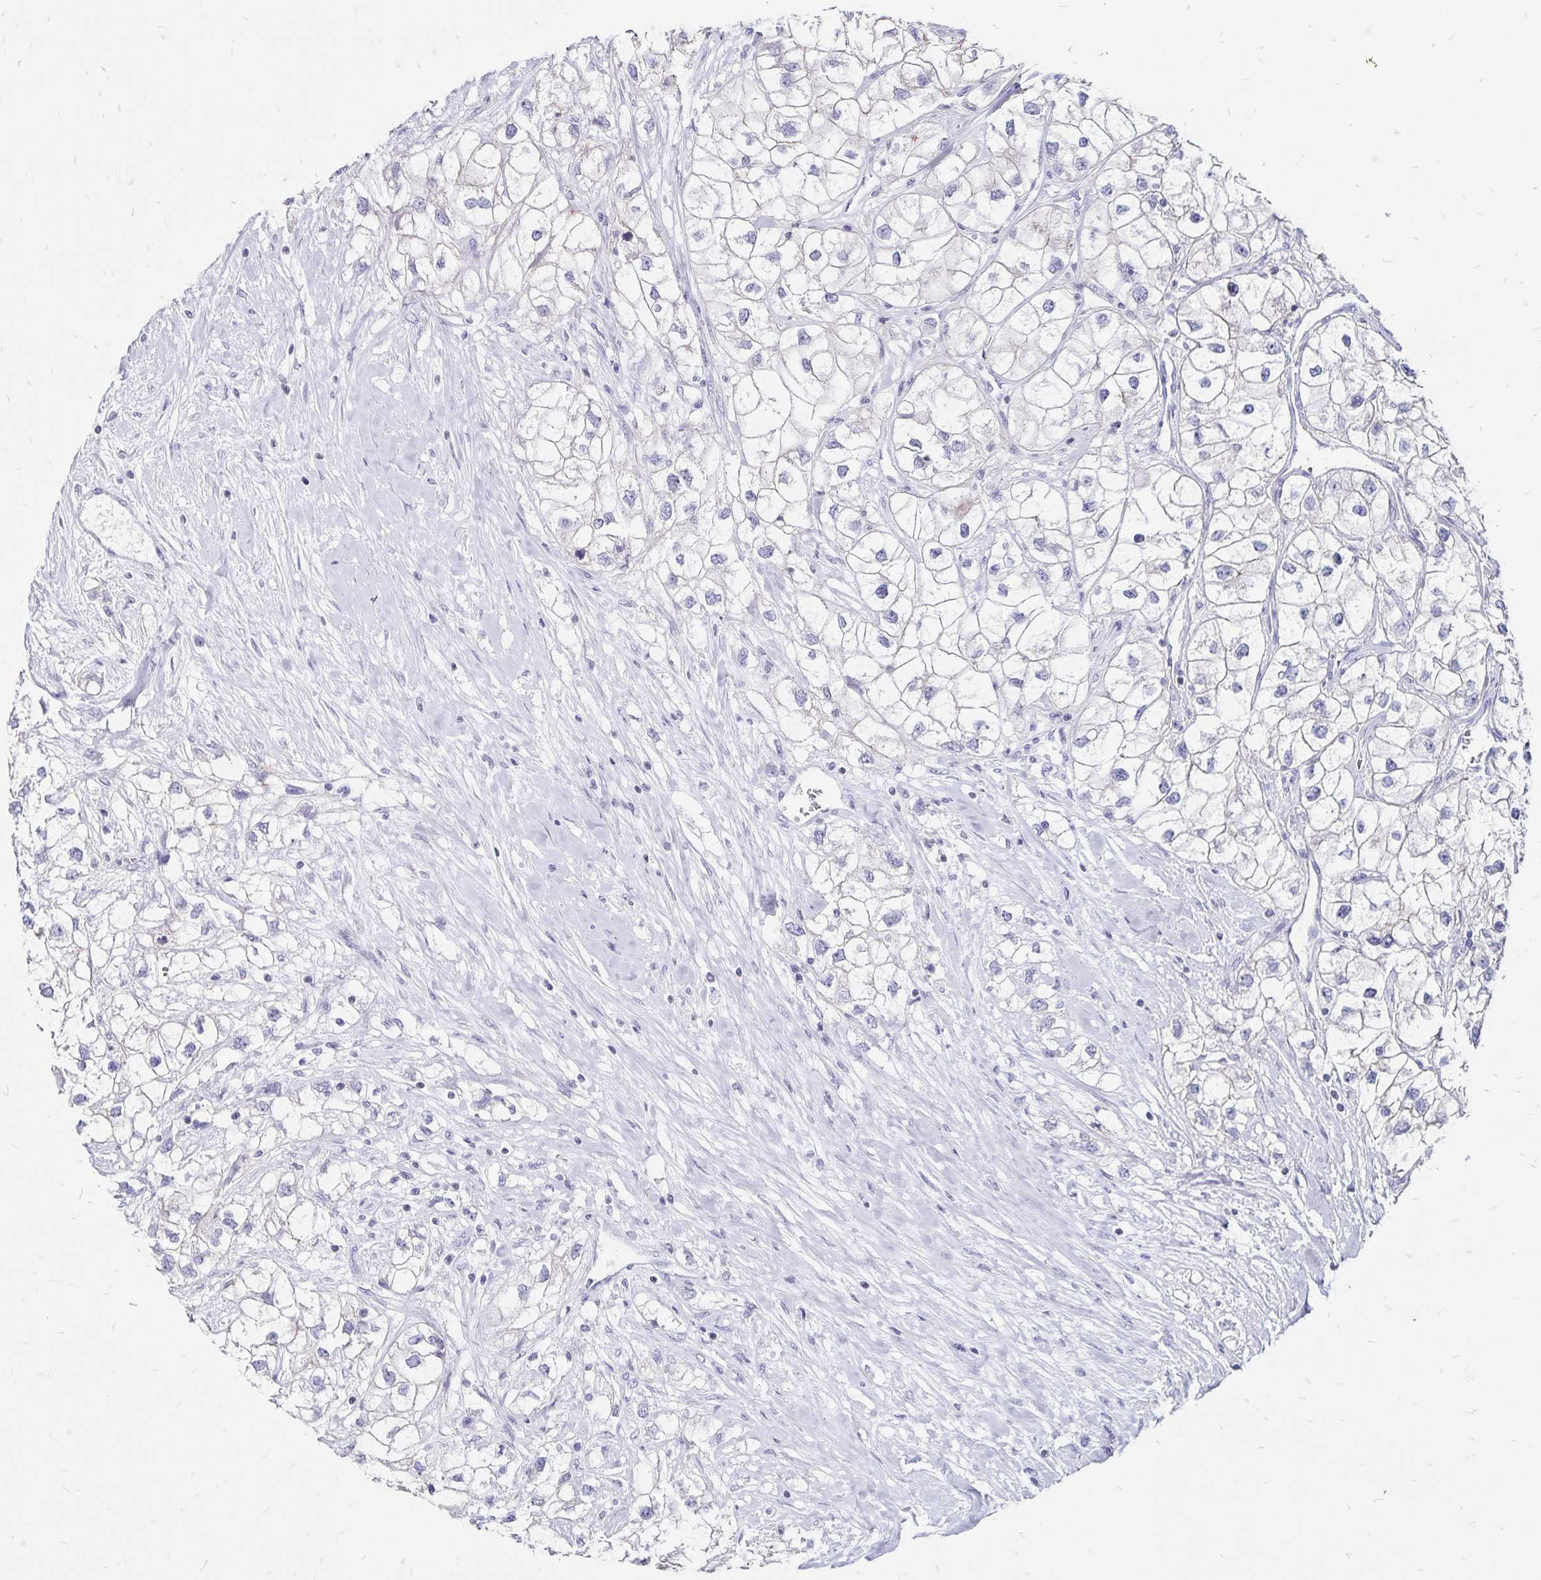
{"staining": {"intensity": "negative", "quantity": "none", "location": "none"}, "tissue": "renal cancer", "cell_type": "Tumor cells", "image_type": "cancer", "snomed": [{"axis": "morphology", "description": "Adenocarcinoma, NOS"}, {"axis": "topography", "description": "Kidney"}], "caption": "Renal cancer was stained to show a protein in brown. There is no significant positivity in tumor cells.", "gene": "IKZF1", "patient": {"sex": "male", "age": 59}}